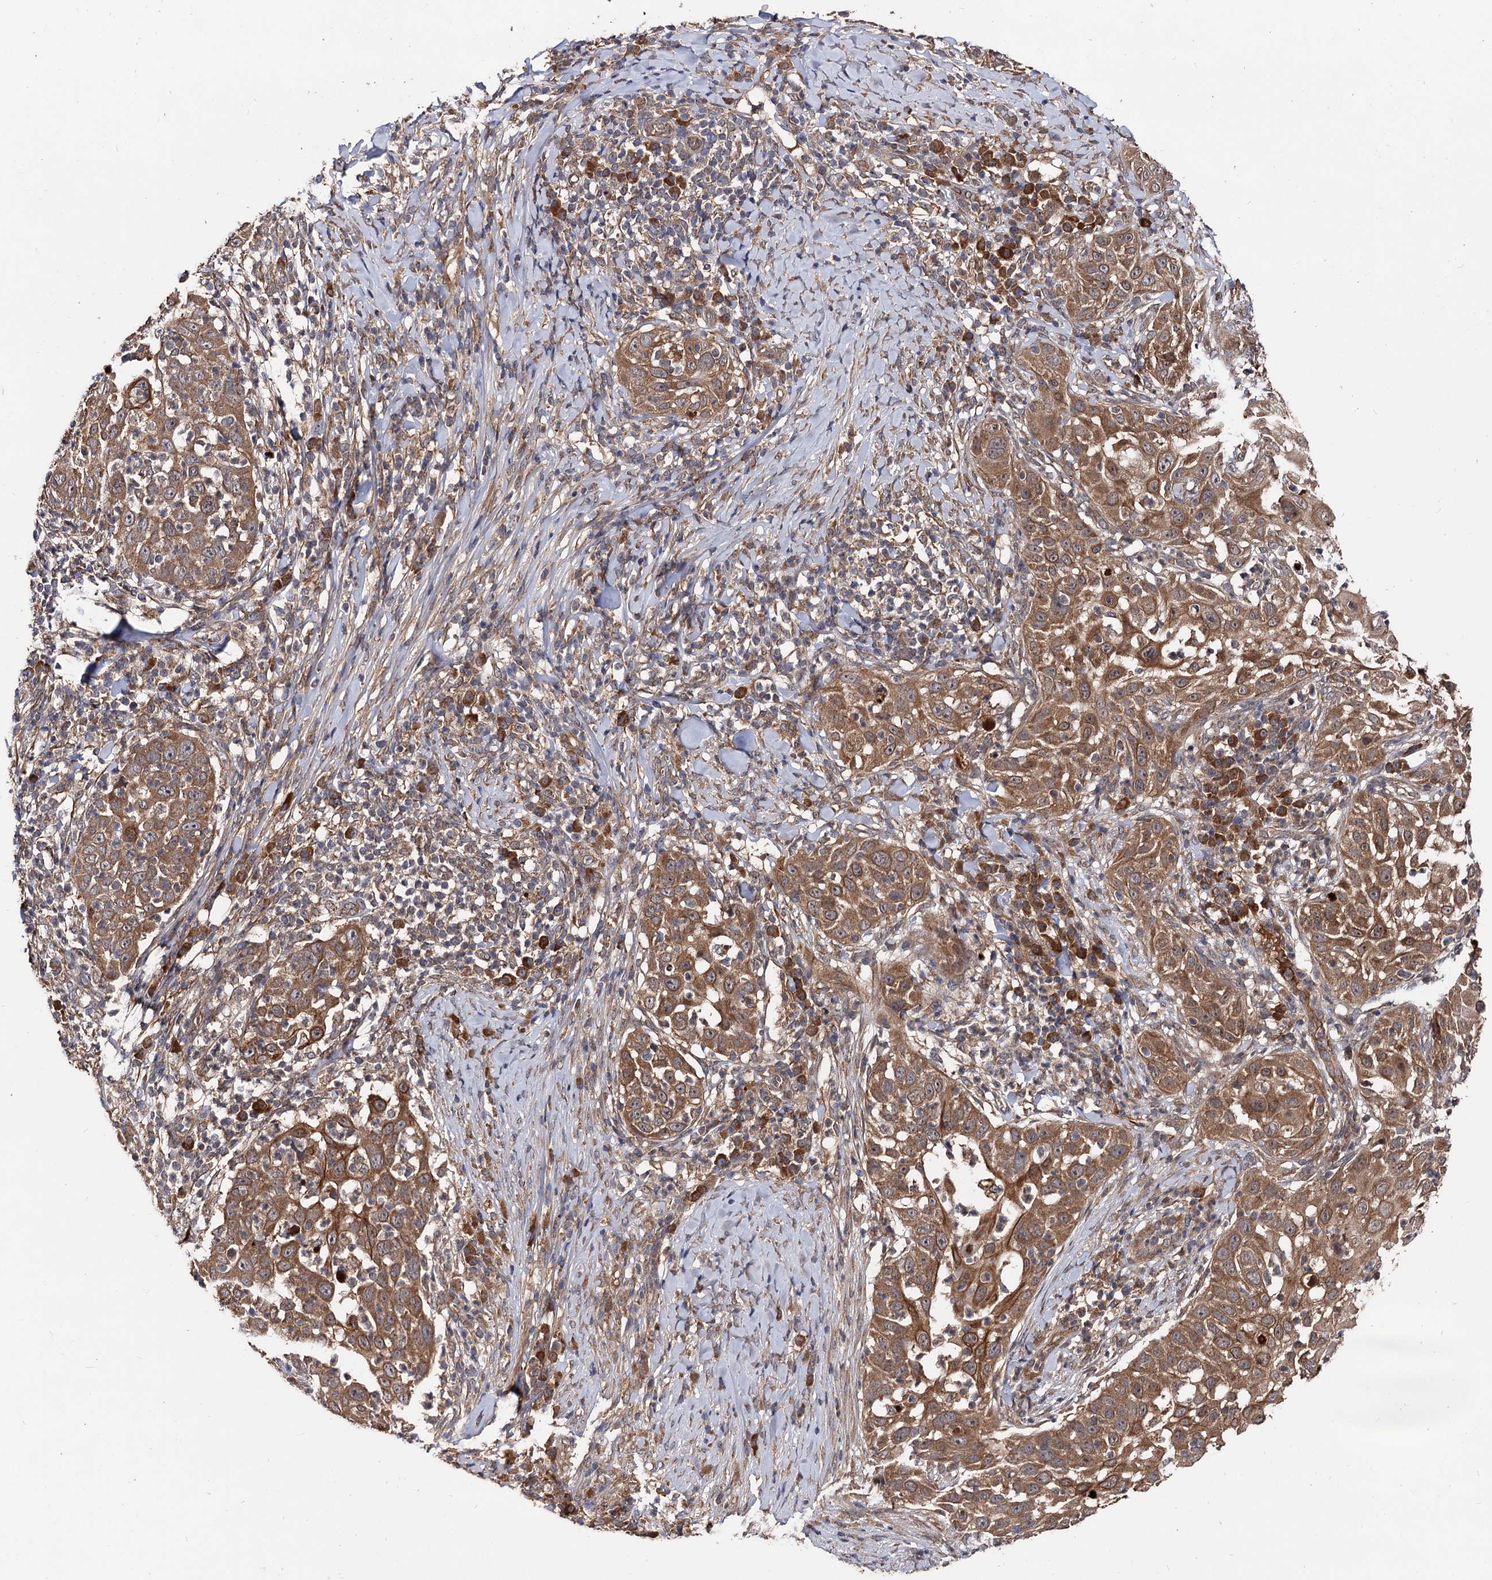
{"staining": {"intensity": "moderate", "quantity": ">75%", "location": "cytoplasmic/membranous"}, "tissue": "skin cancer", "cell_type": "Tumor cells", "image_type": "cancer", "snomed": [{"axis": "morphology", "description": "Squamous cell carcinoma, NOS"}, {"axis": "topography", "description": "Skin"}], "caption": "Approximately >75% of tumor cells in human squamous cell carcinoma (skin) exhibit moderate cytoplasmic/membranous protein positivity as visualized by brown immunohistochemical staining.", "gene": "TEX9", "patient": {"sex": "female", "age": 44}}